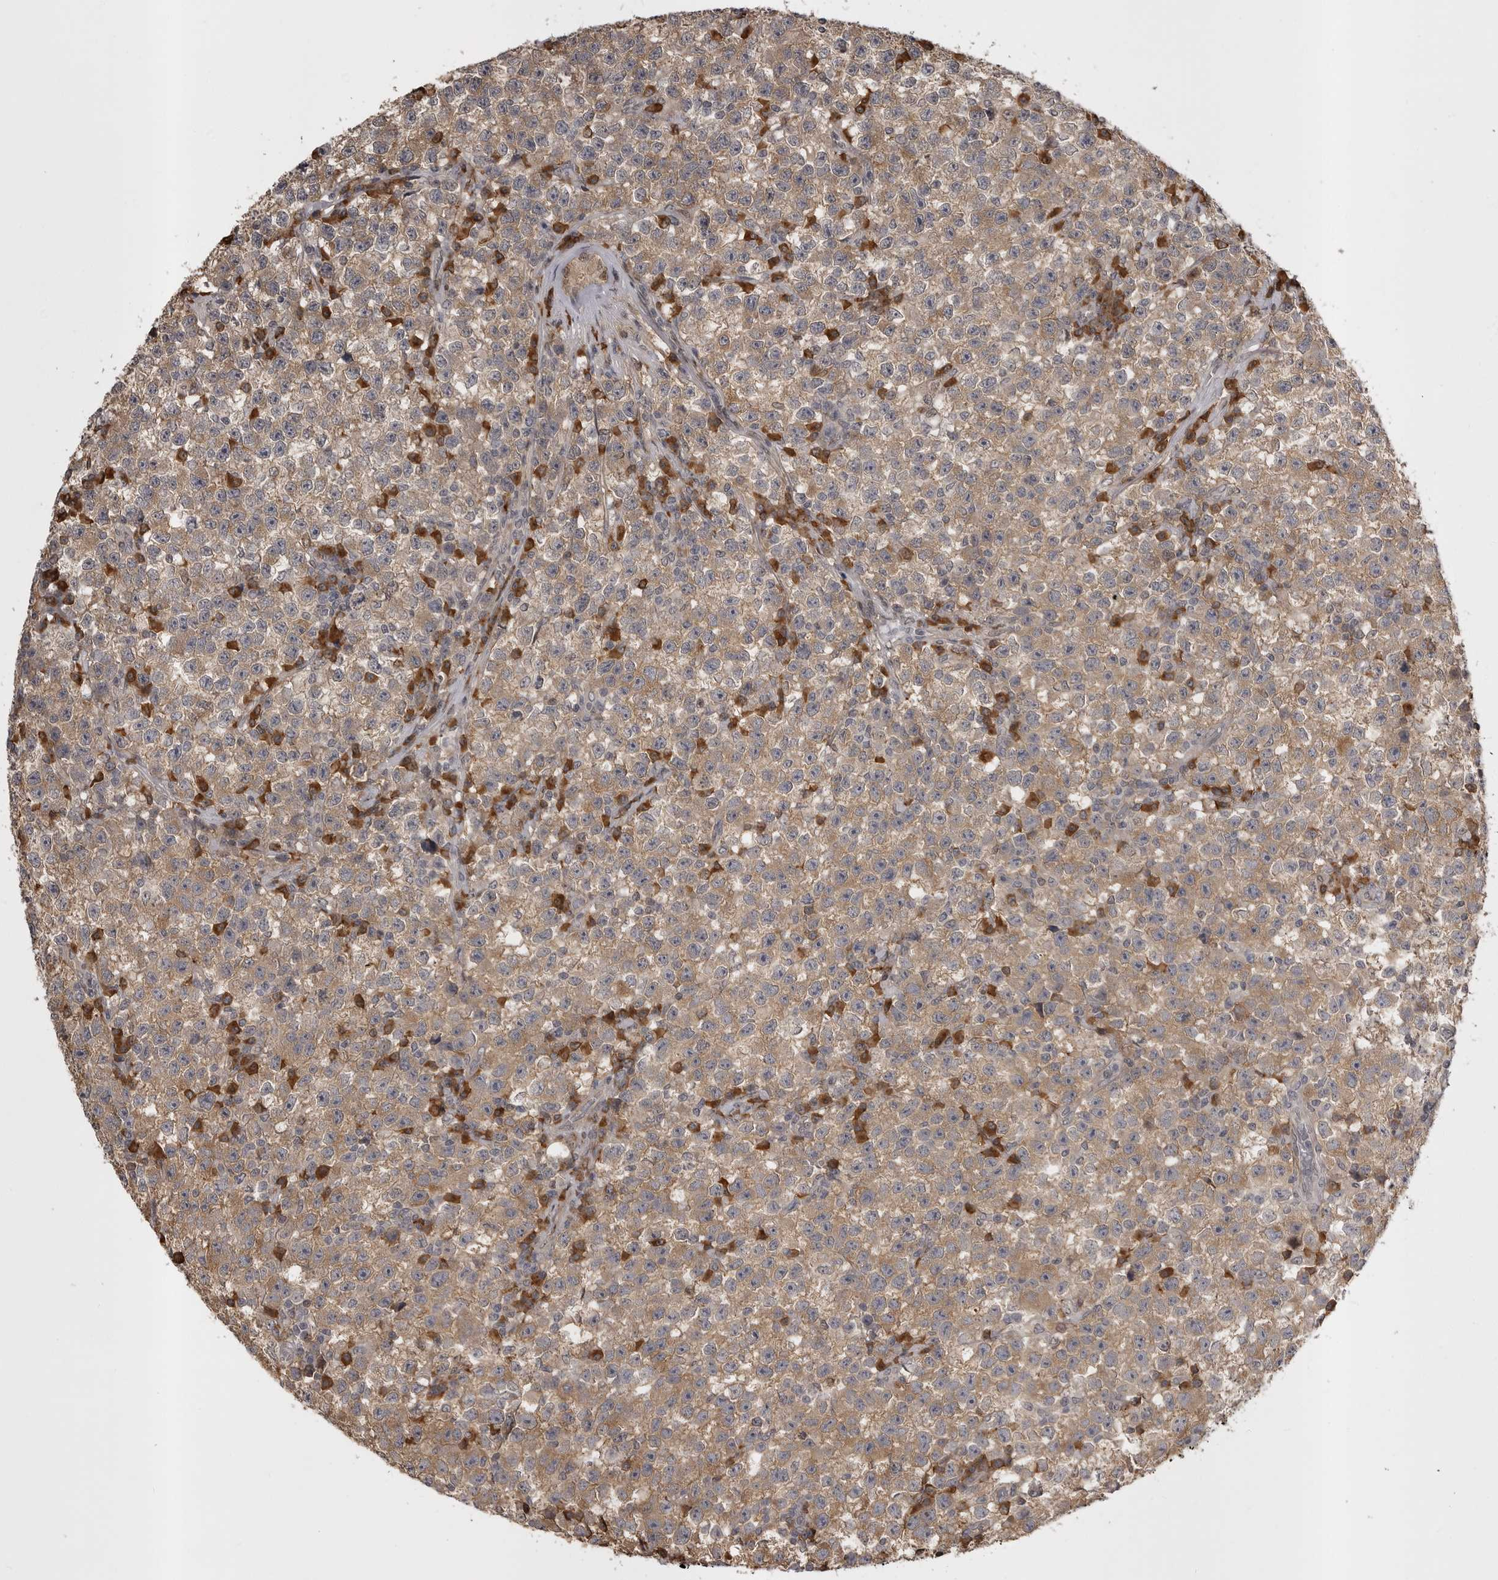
{"staining": {"intensity": "moderate", "quantity": ">75%", "location": "cytoplasmic/membranous"}, "tissue": "testis cancer", "cell_type": "Tumor cells", "image_type": "cancer", "snomed": [{"axis": "morphology", "description": "Seminoma, NOS"}, {"axis": "topography", "description": "Testis"}], "caption": "This is a histology image of IHC staining of seminoma (testis), which shows moderate staining in the cytoplasmic/membranous of tumor cells.", "gene": "SNX16", "patient": {"sex": "male", "age": 22}}